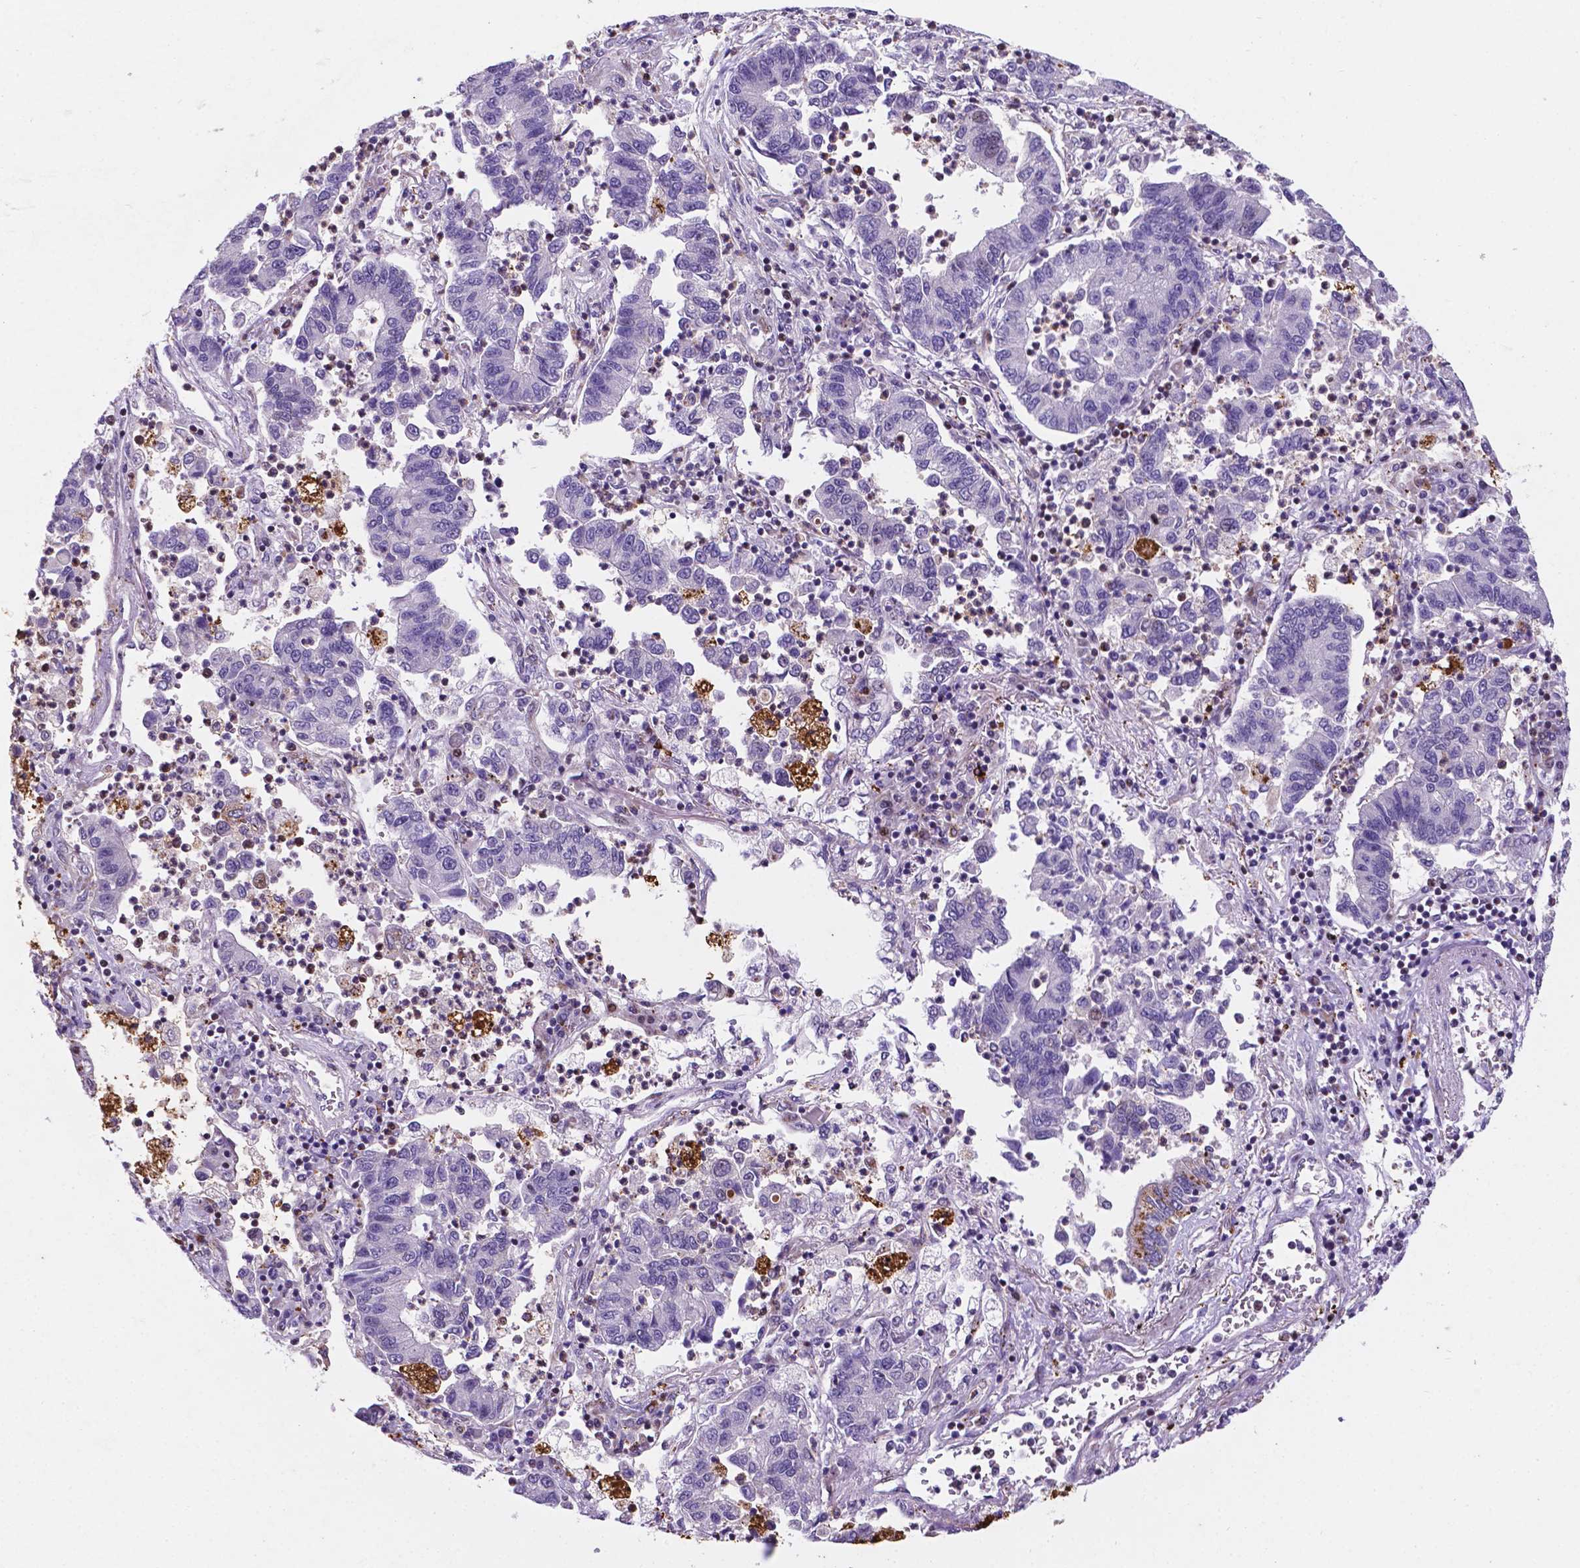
{"staining": {"intensity": "weak", "quantity": "<25%", "location": "nuclear"}, "tissue": "lung cancer", "cell_type": "Tumor cells", "image_type": "cancer", "snomed": [{"axis": "morphology", "description": "Adenocarcinoma, NOS"}, {"axis": "topography", "description": "Lung"}], "caption": "Human lung cancer (adenocarcinoma) stained for a protein using IHC shows no staining in tumor cells.", "gene": "TM4SF20", "patient": {"sex": "female", "age": 57}}